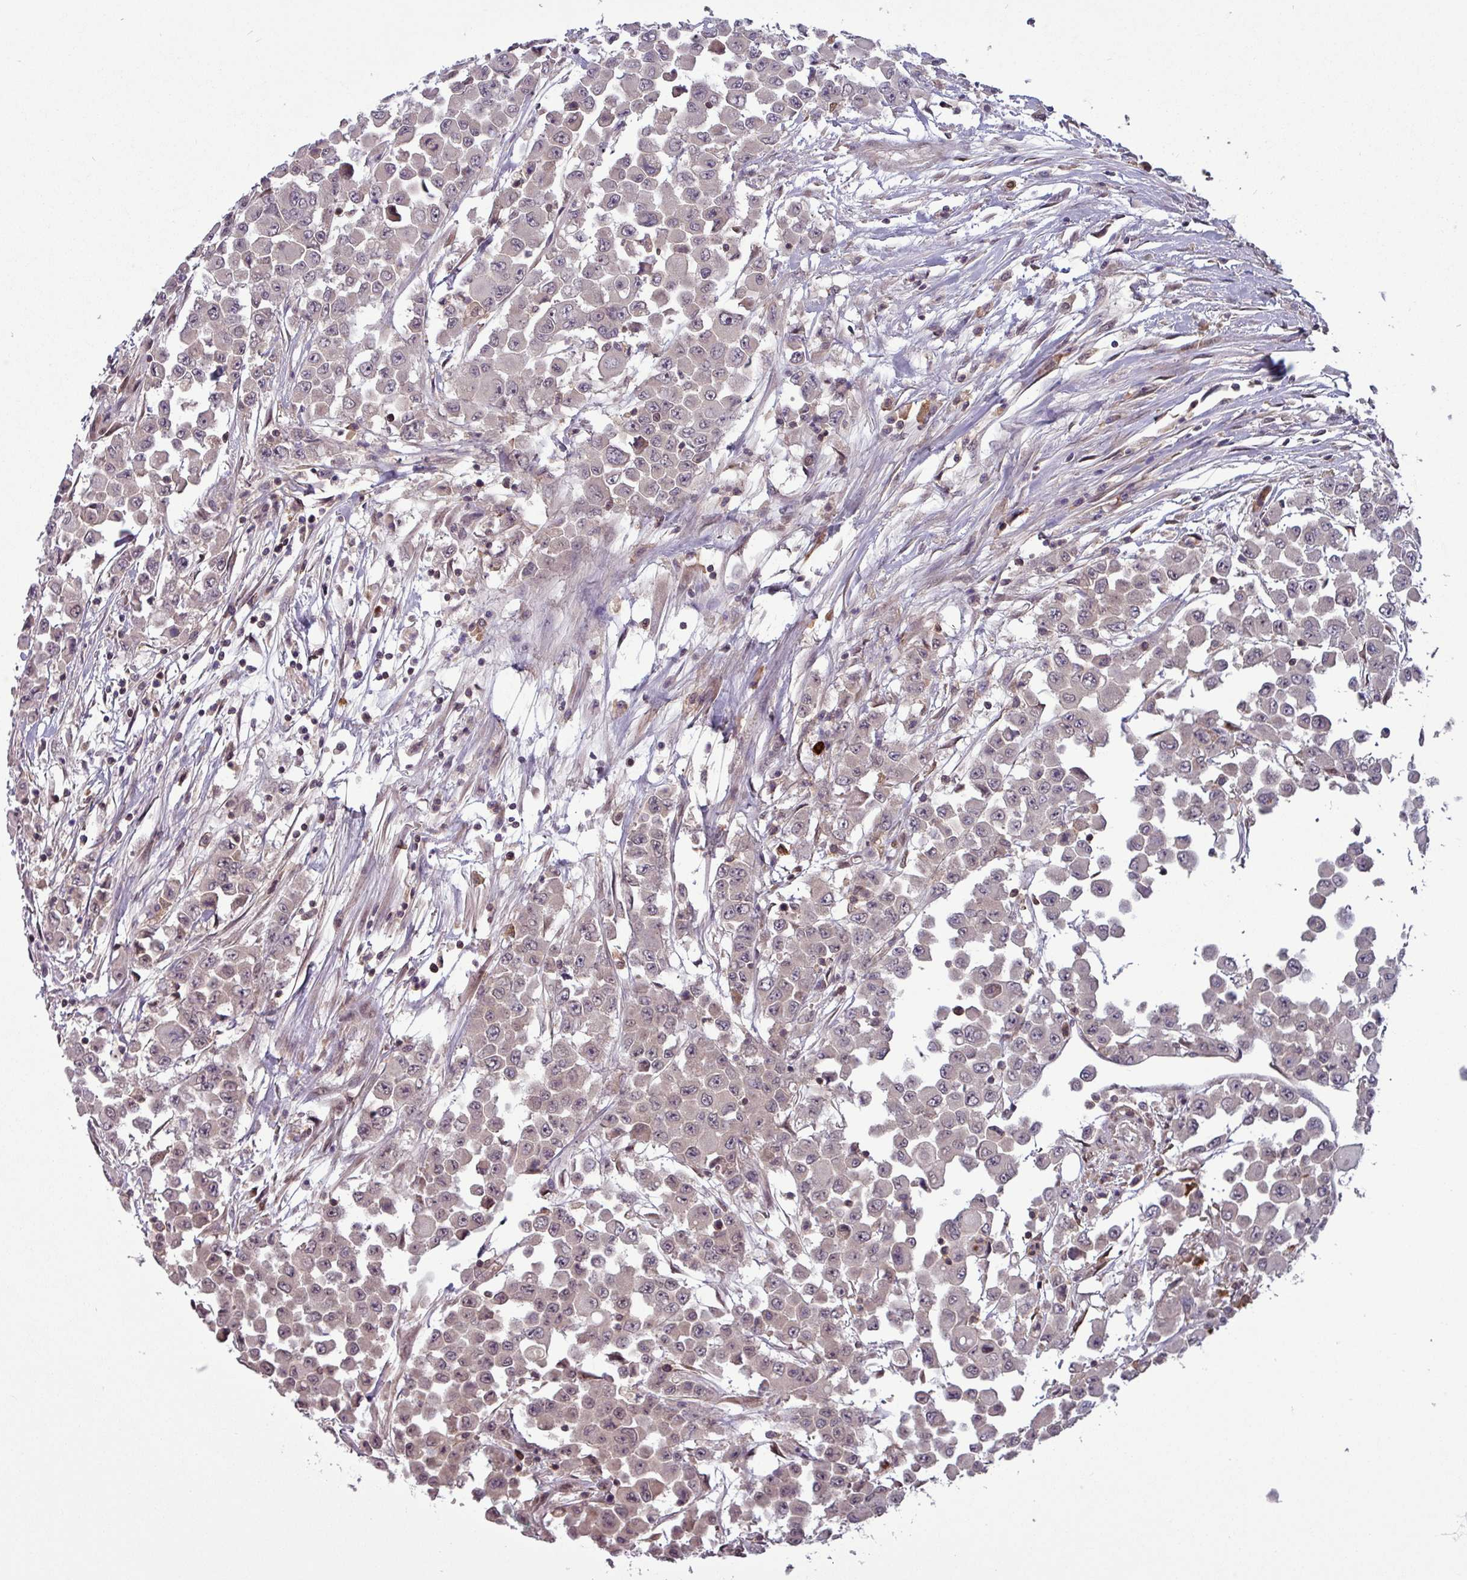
{"staining": {"intensity": "negative", "quantity": "none", "location": "none"}, "tissue": "colorectal cancer", "cell_type": "Tumor cells", "image_type": "cancer", "snomed": [{"axis": "morphology", "description": "Adenocarcinoma, NOS"}, {"axis": "topography", "description": "Colon"}], "caption": "A high-resolution micrograph shows immunohistochemistry (IHC) staining of colorectal cancer, which displays no significant expression in tumor cells. (Immunohistochemistry, brightfield microscopy, high magnification).", "gene": "PRRX1", "patient": {"sex": "male", "age": 51}}